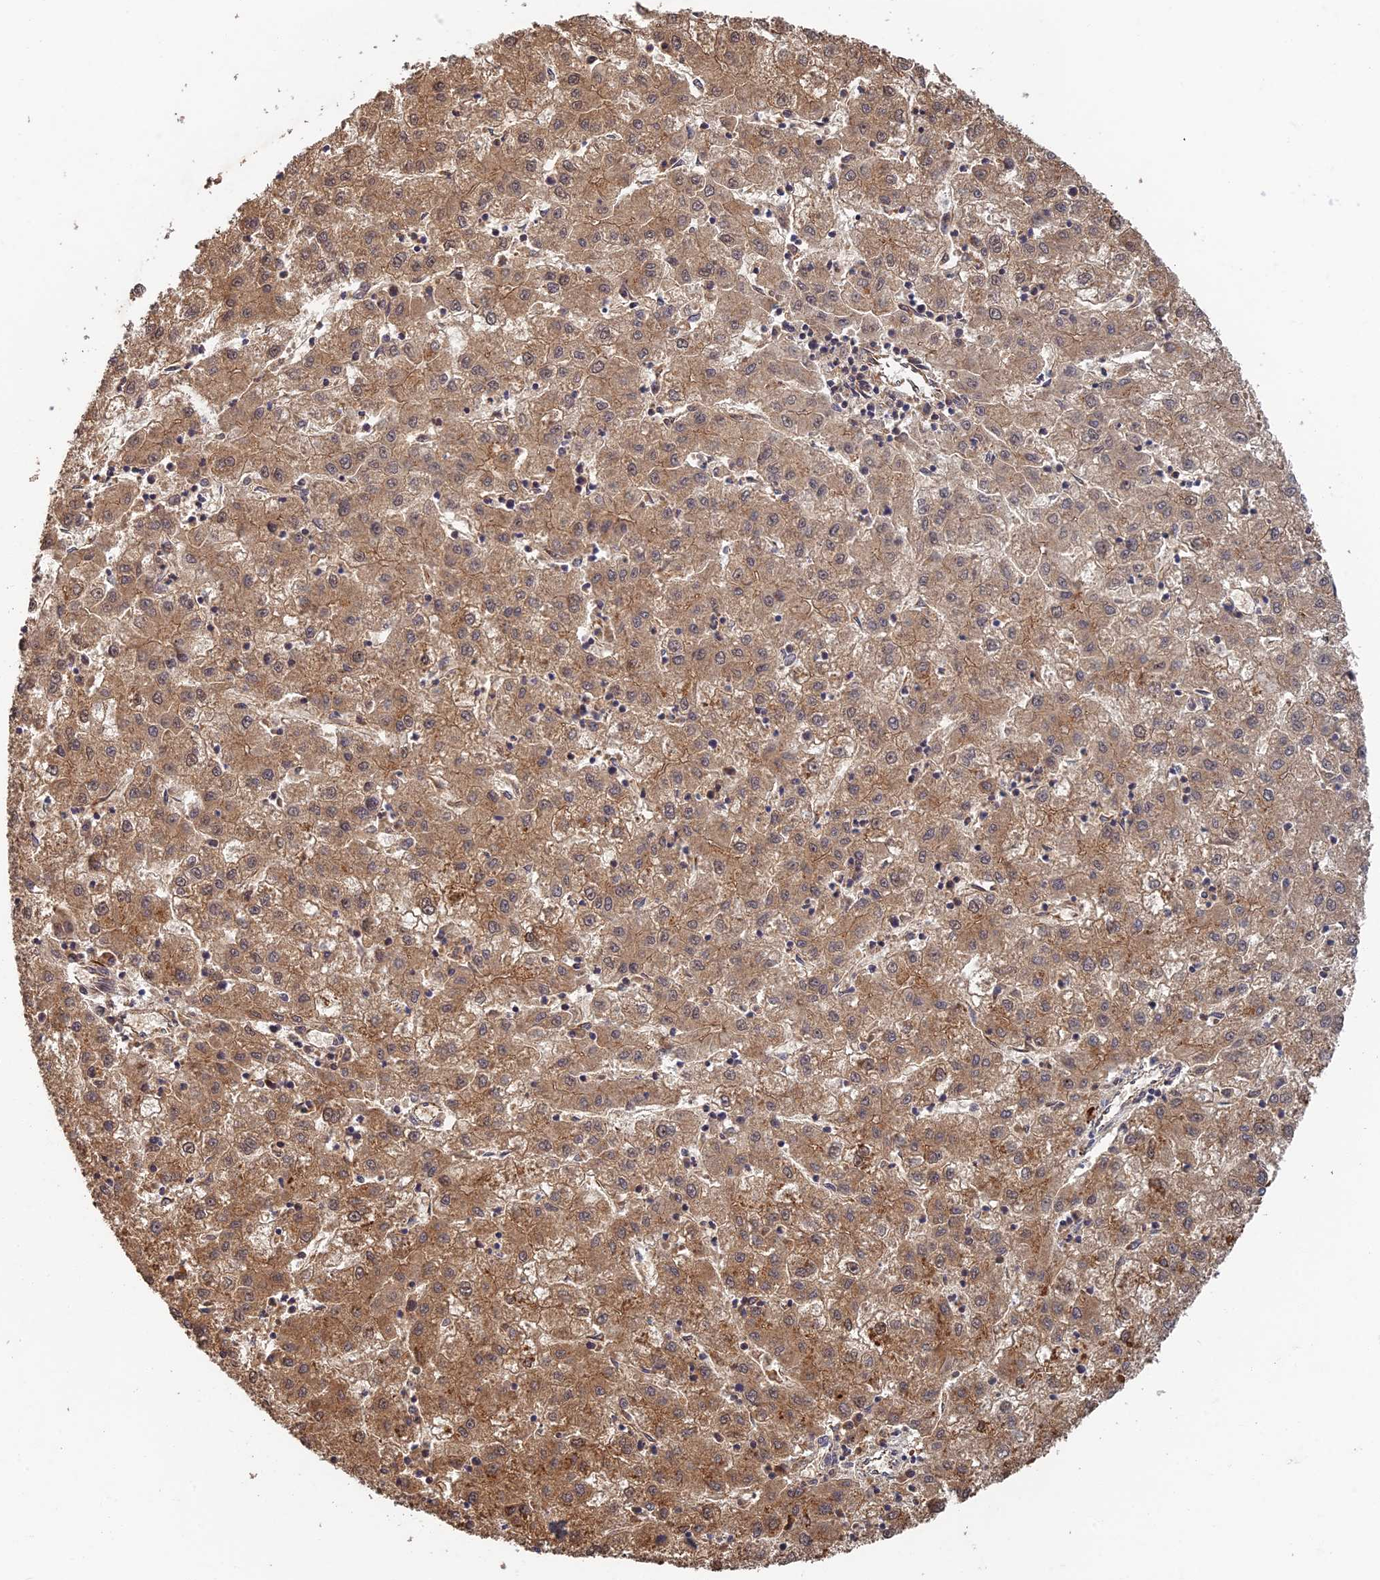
{"staining": {"intensity": "weak", "quantity": ">75%", "location": "cytoplasmic/membranous"}, "tissue": "liver cancer", "cell_type": "Tumor cells", "image_type": "cancer", "snomed": [{"axis": "morphology", "description": "Carcinoma, Hepatocellular, NOS"}, {"axis": "topography", "description": "Liver"}], "caption": "Liver hepatocellular carcinoma stained with a protein marker shows weak staining in tumor cells.", "gene": "GPATCH1", "patient": {"sex": "male", "age": 72}}